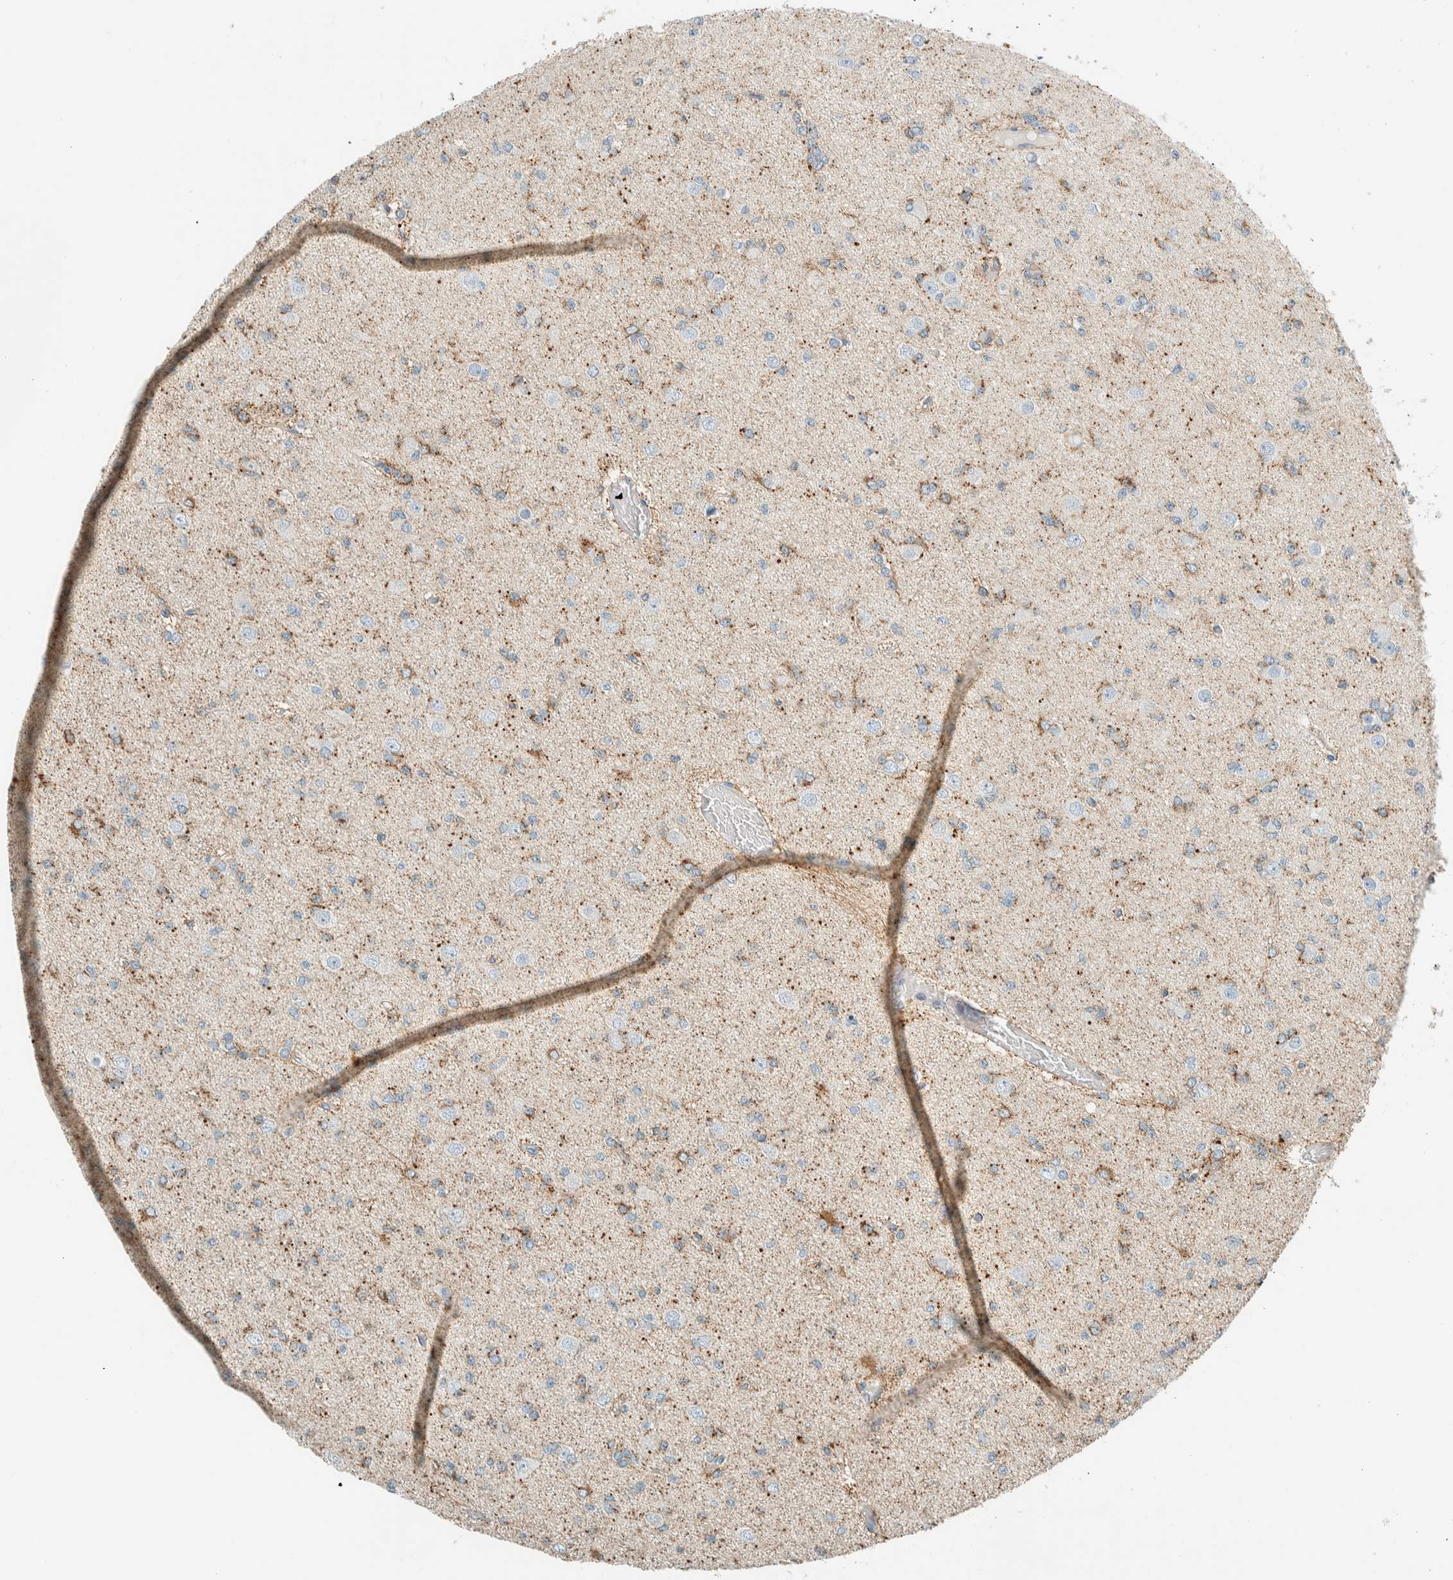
{"staining": {"intensity": "moderate", "quantity": "25%-75%", "location": "cytoplasmic/membranous"}, "tissue": "glioma", "cell_type": "Tumor cells", "image_type": "cancer", "snomed": [{"axis": "morphology", "description": "Glioma, malignant, Low grade"}, {"axis": "topography", "description": "Brain"}], "caption": "Moderate cytoplasmic/membranous protein expression is identified in approximately 25%-75% of tumor cells in glioma. (Brightfield microscopy of DAB IHC at high magnification).", "gene": "ALDH7A1", "patient": {"sex": "female", "age": 22}}